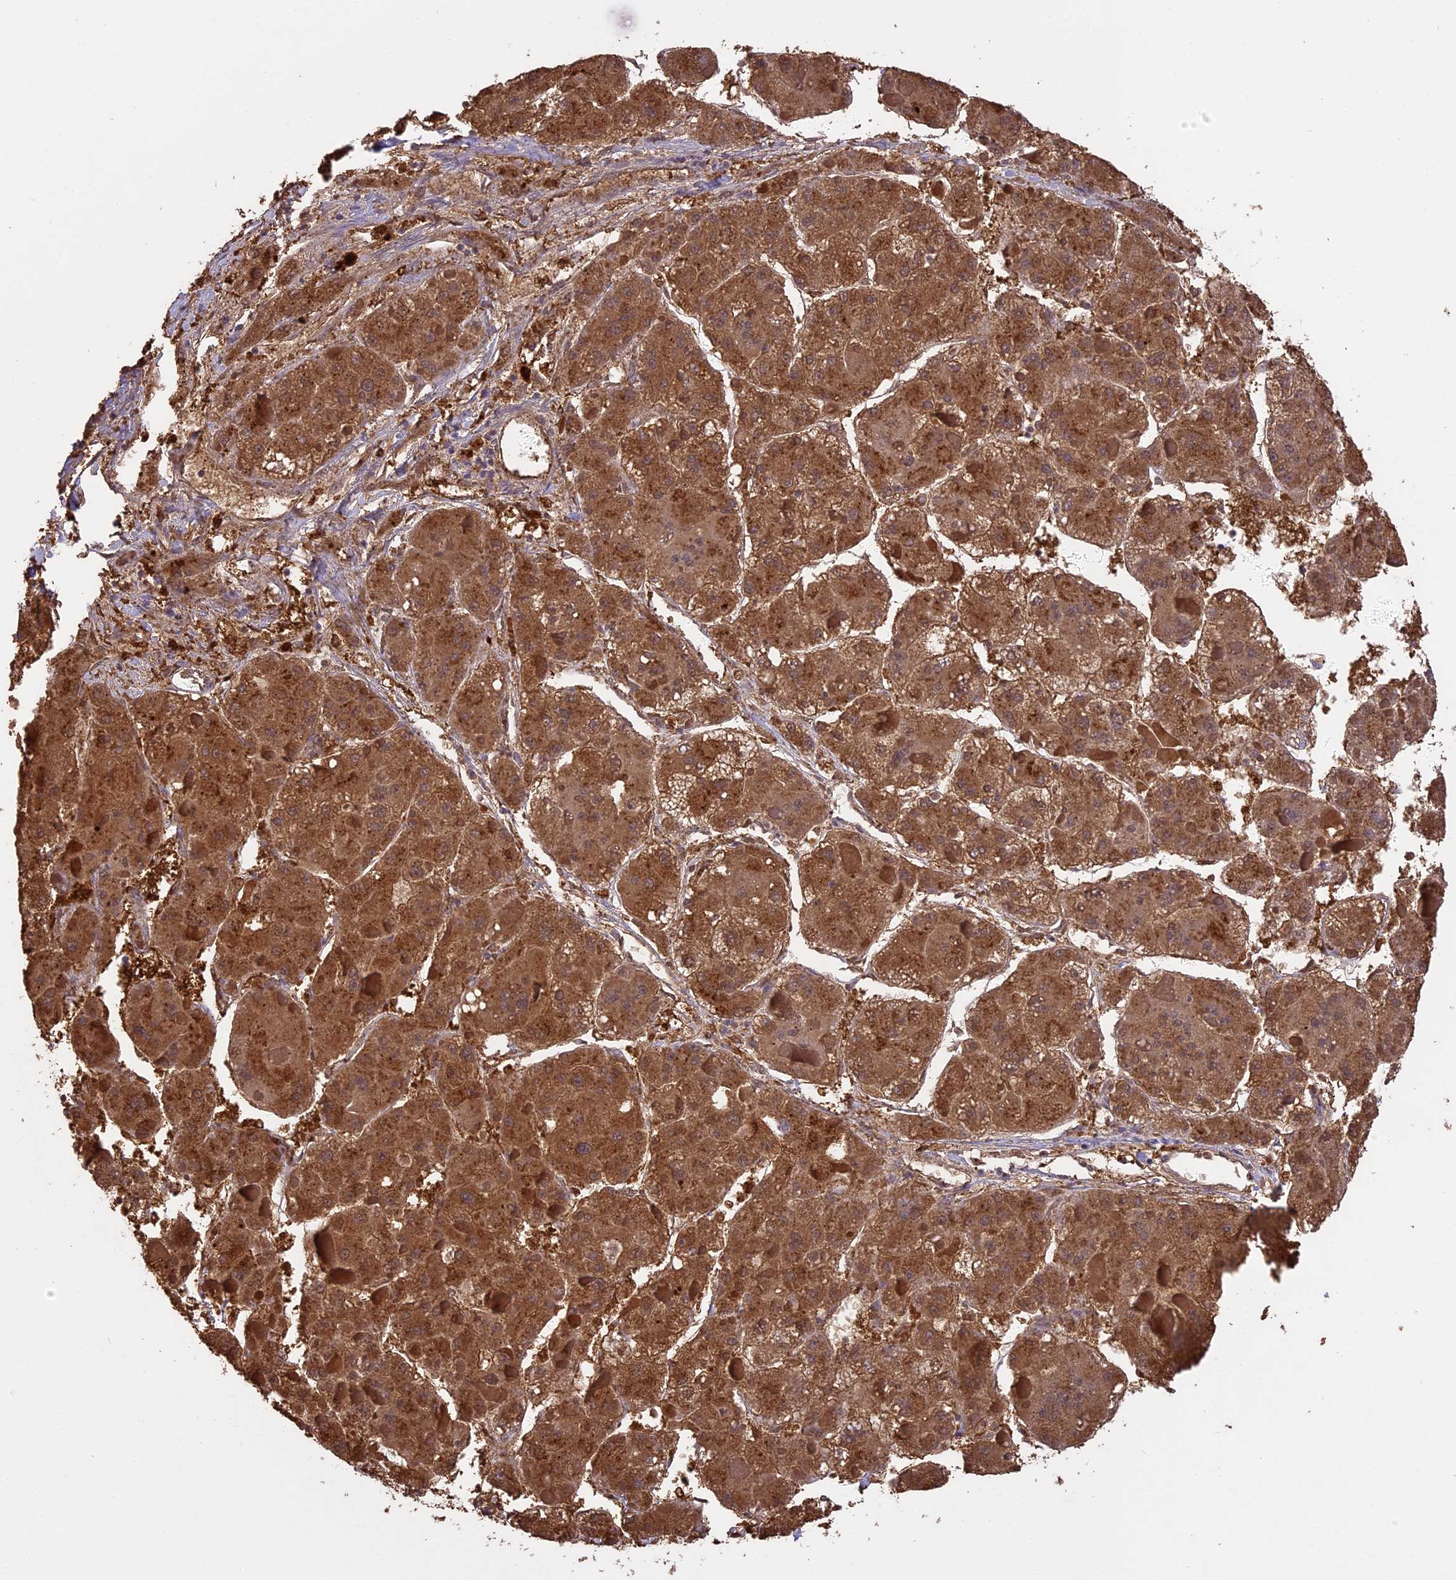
{"staining": {"intensity": "strong", "quantity": ">75%", "location": "cytoplasmic/membranous"}, "tissue": "liver cancer", "cell_type": "Tumor cells", "image_type": "cancer", "snomed": [{"axis": "morphology", "description": "Carcinoma, Hepatocellular, NOS"}, {"axis": "topography", "description": "Liver"}], "caption": "Protein expression analysis of human liver cancer (hepatocellular carcinoma) reveals strong cytoplasmic/membranous staining in approximately >75% of tumor cells.", "gene": "ARHGAP19", "patient": {"sex": "female", "age": 73}}